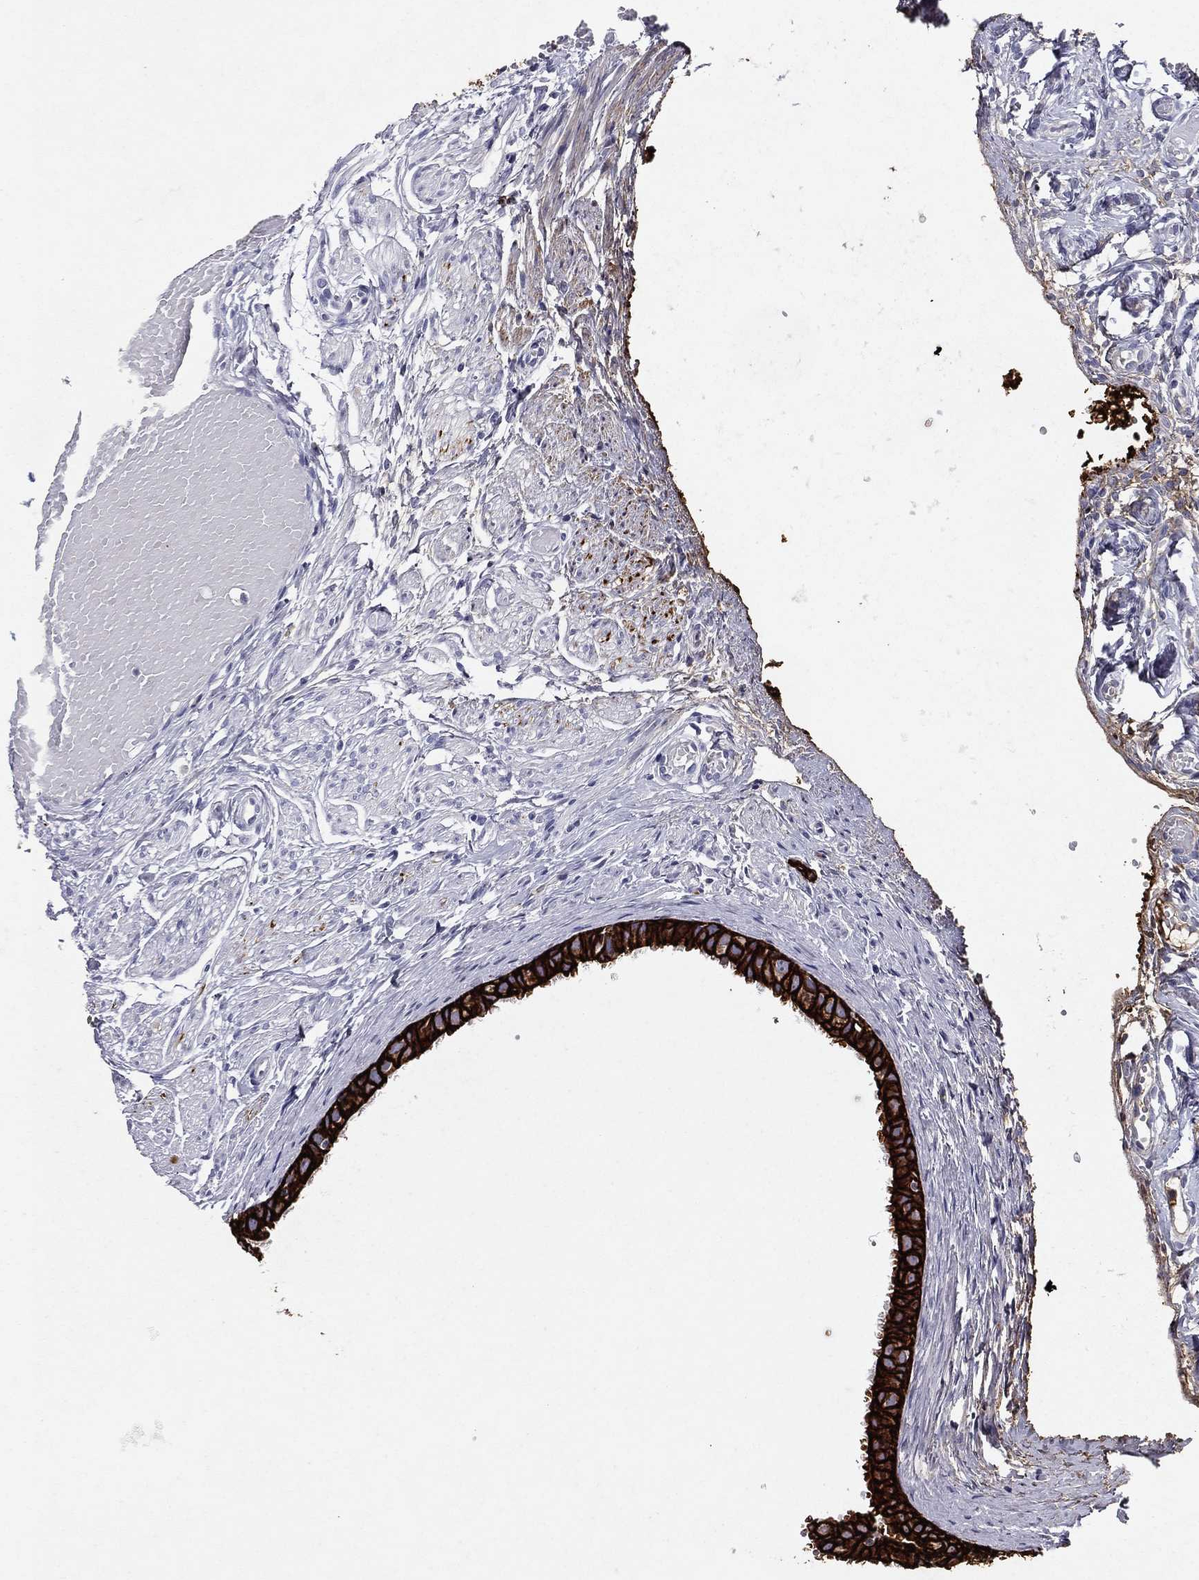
{"staining": {"intensity": "strong", "quantity": ">75%", "location": "cytoplasmic/membranous"}, "tissue": "fallopian tube", "cell_type": "Glandular cells", "image_type": "normal", "snomed": [{"axis": "morphology", "description": "Normal tissue, NOS"}, {"axis": "topography", "description": "Fallopian tube"}, {"axis": "topography", "description": "Ovary"}], "caption": "Protein expression analysis of benign human fallopian tube reveals strong cytoplasmic/membranous staining in about >75% of glandular cells. (Stains: DAB in brown, nuclei in blue, Microscopy: brightfield microscopy at high magnification).", "gene": "KRT7", "patient": {"sex": "female", "age": 49}}